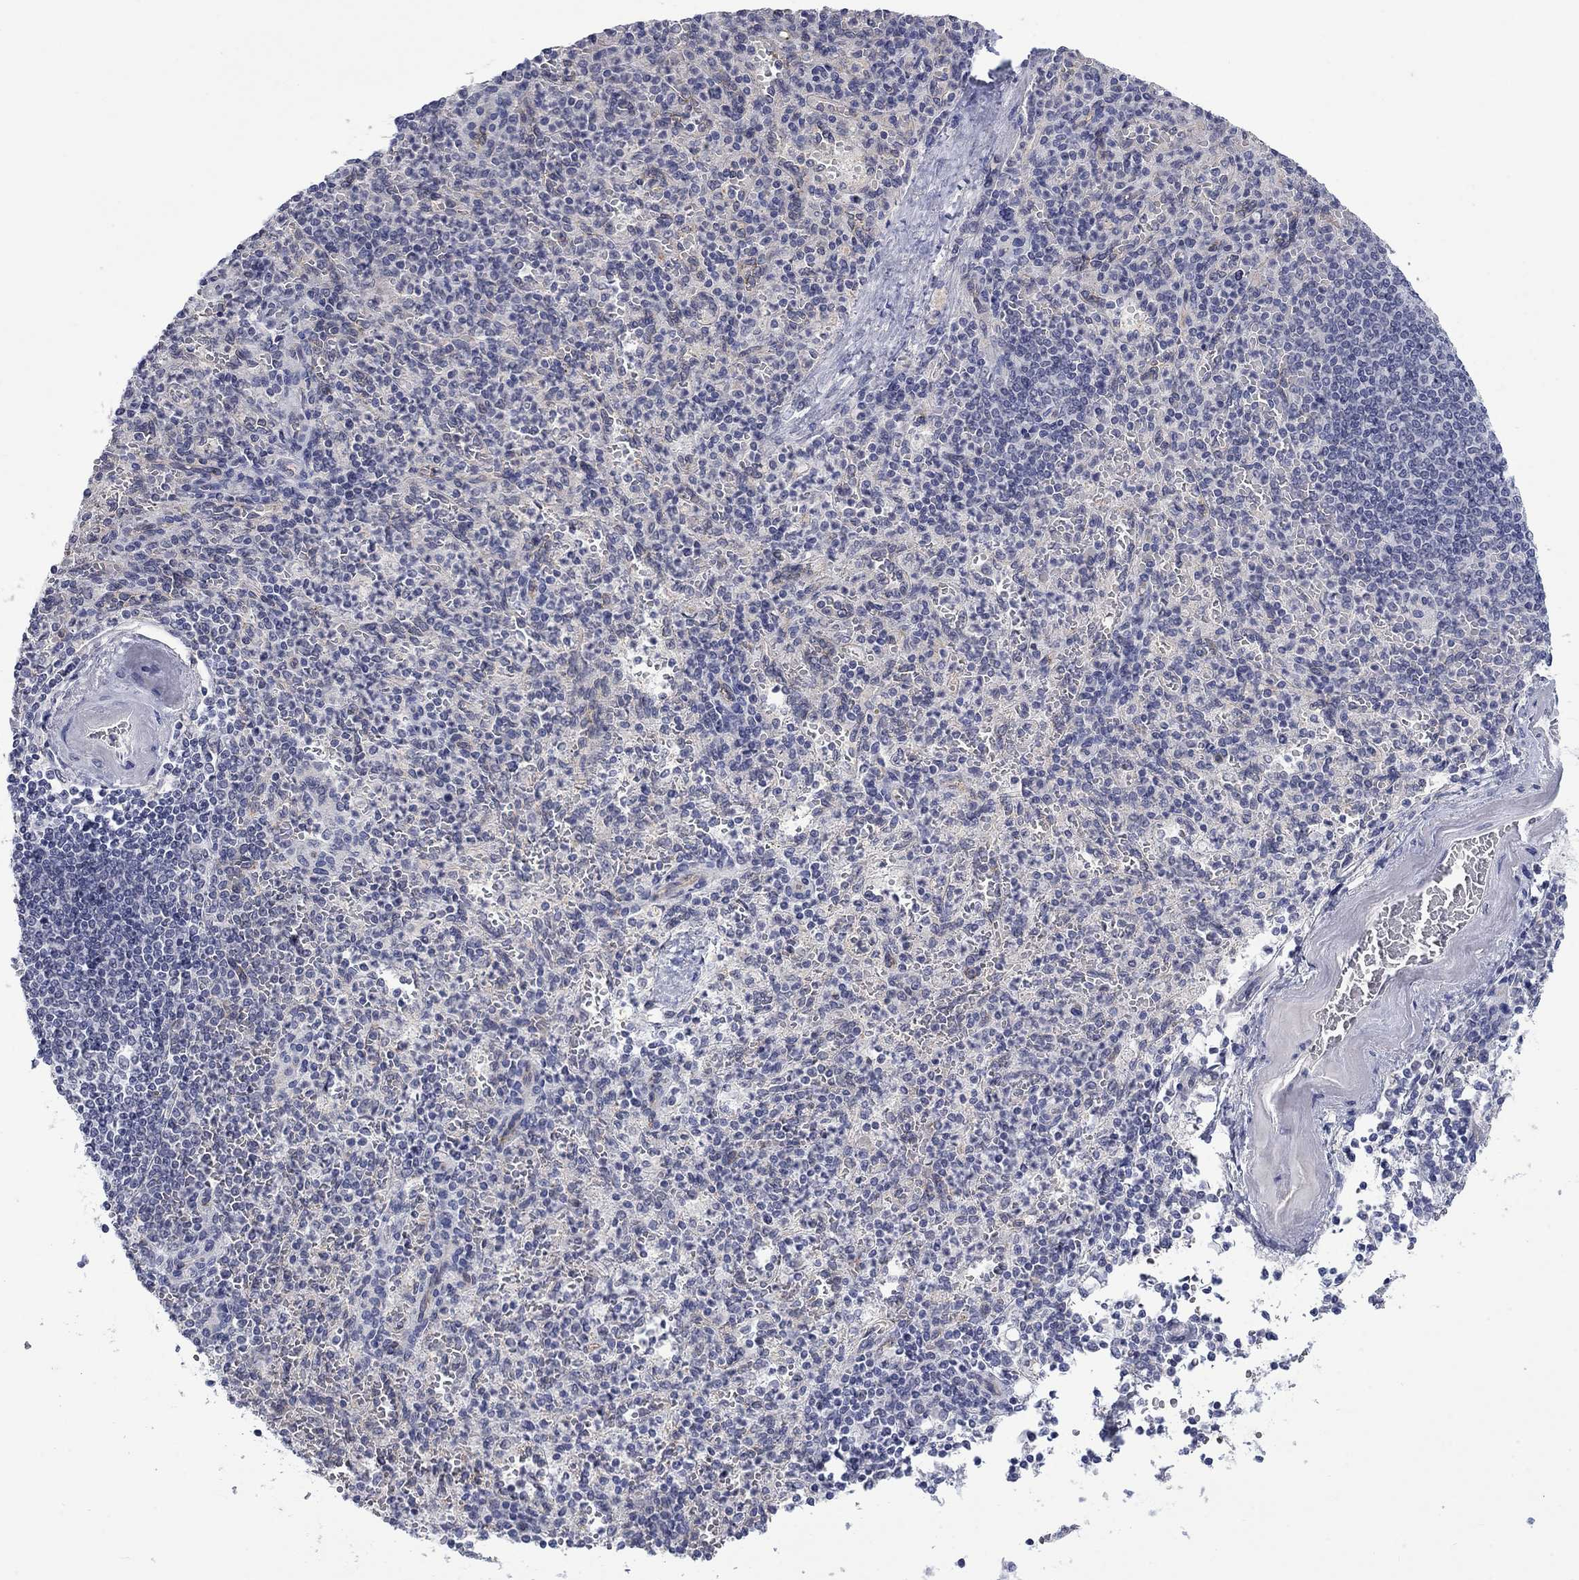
{"staining": {"intensity": "weak", "quantity": "25%-75%", "location": "cytoplasmic/membranous"}, "tissue": "spleen", "cell_type": "Cells in red pulp", "image_type": "normal", "snomed": [{"axis": "morphology", "description": "Normal tissue, NOS"}, {"axis": "topography", "description": "Spleen"}], "caption": "Weak cytoplasmic/membranous protein expression is present in about 25%-75% of cells in red pulp in spleen. Ihc stains the protein of interest in brown and the nuclei are stained blue.", "gene": "NSMF", "patient": {"sex": "female", "age": 74}}